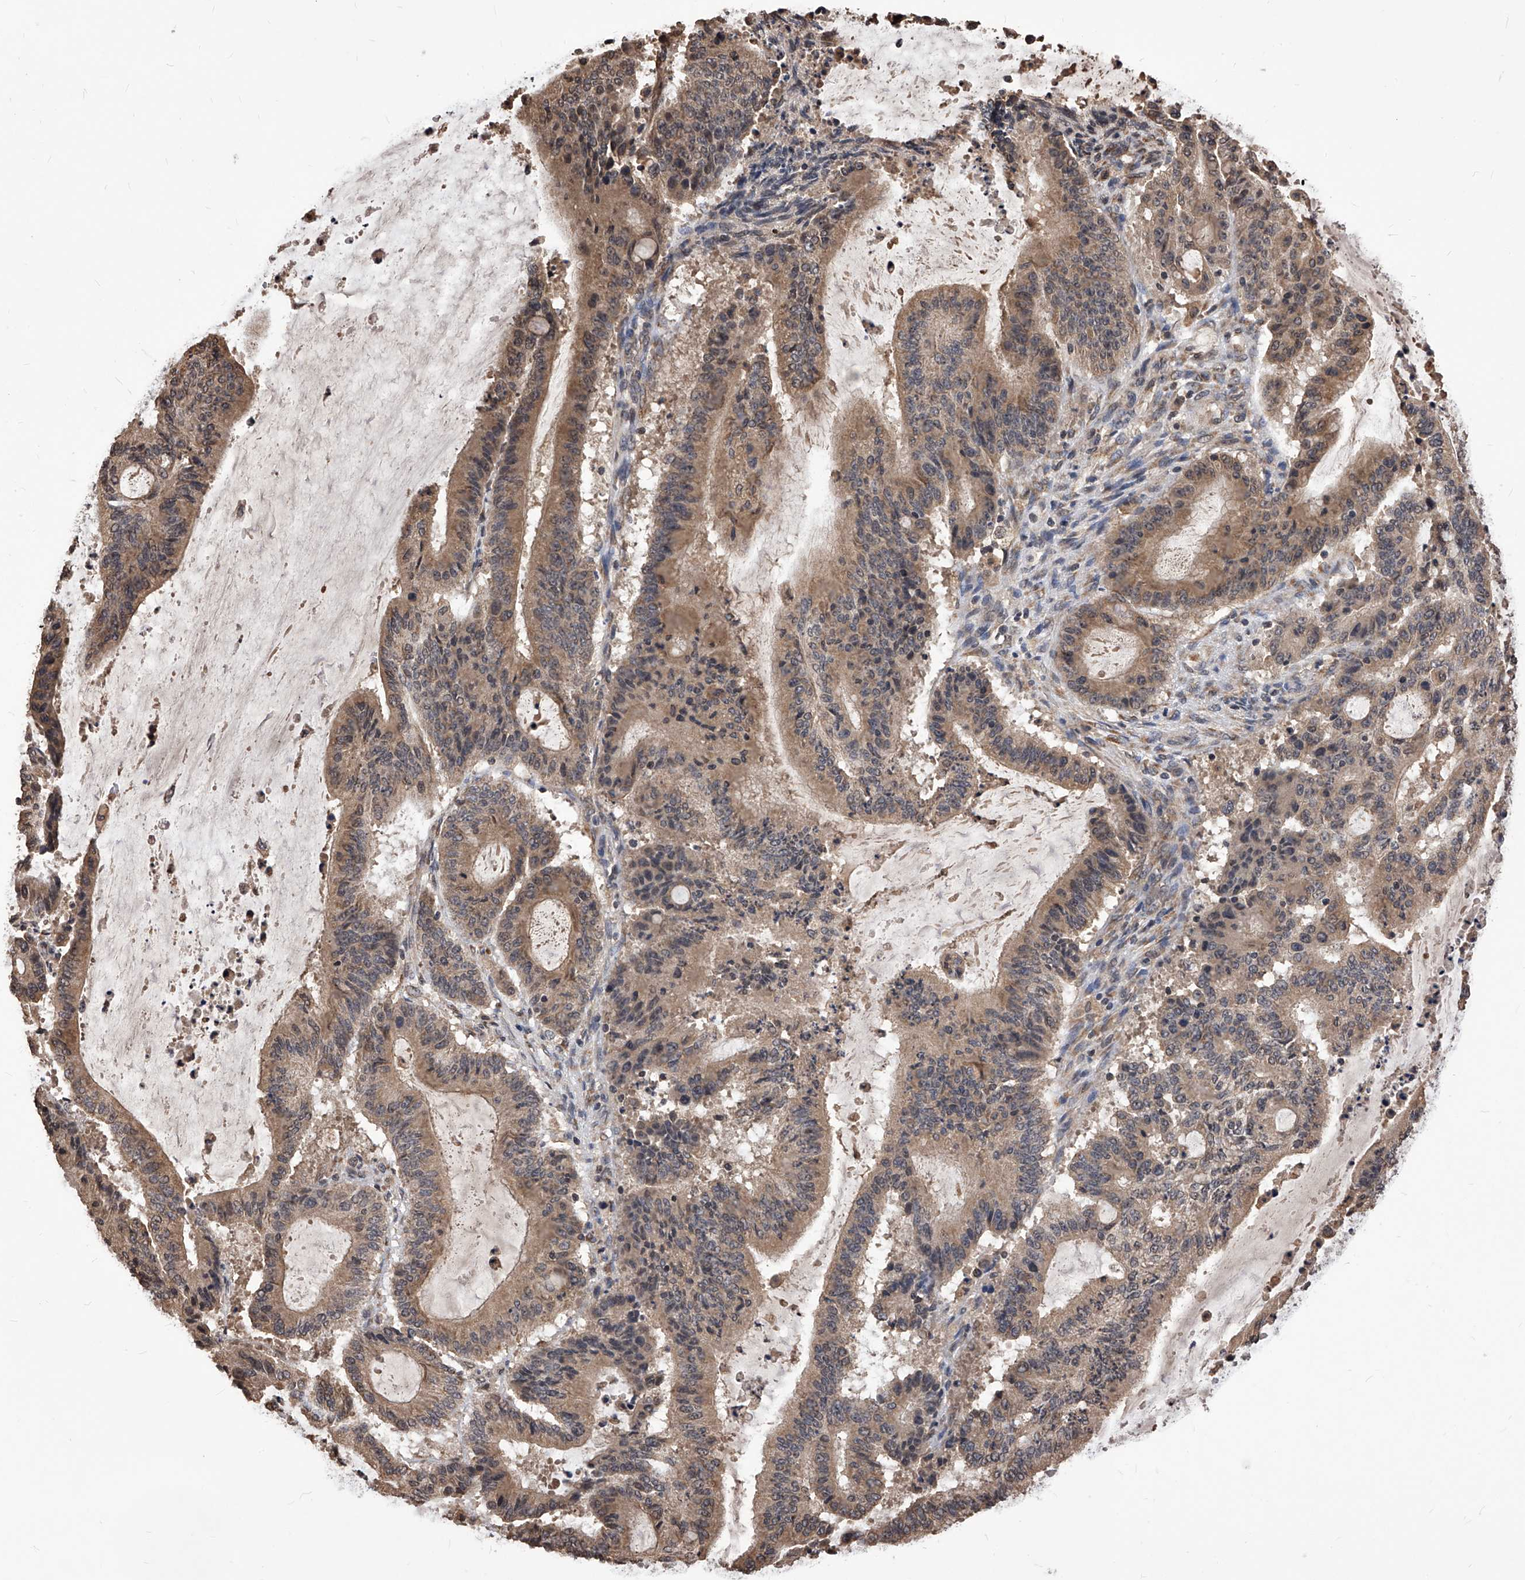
{"staining": {"intensity": "moderate", "quantity": ">75%", "location": "cytoplasmic/membranous"}, "tissue": "liver cancer", "cell_type": "Tumor cells", "image_type": "cancer", "snomed": [{"axis": "morphology", "description": "Normal tissue, NOS"}, {"axis": "morphology", "description": "Cholangiocarcinoma"}, {"axis": "topography", "description": "Liver"}, {"axis": "topography", "description": "Peripheral nerve tissue"}], "caption": "Moderate cytoplasmic/membranous expression is identified in about >75% of tumor cells in liver cancer.", "gene": "ID1", "patient": {"sex": "female", "age": 73}}